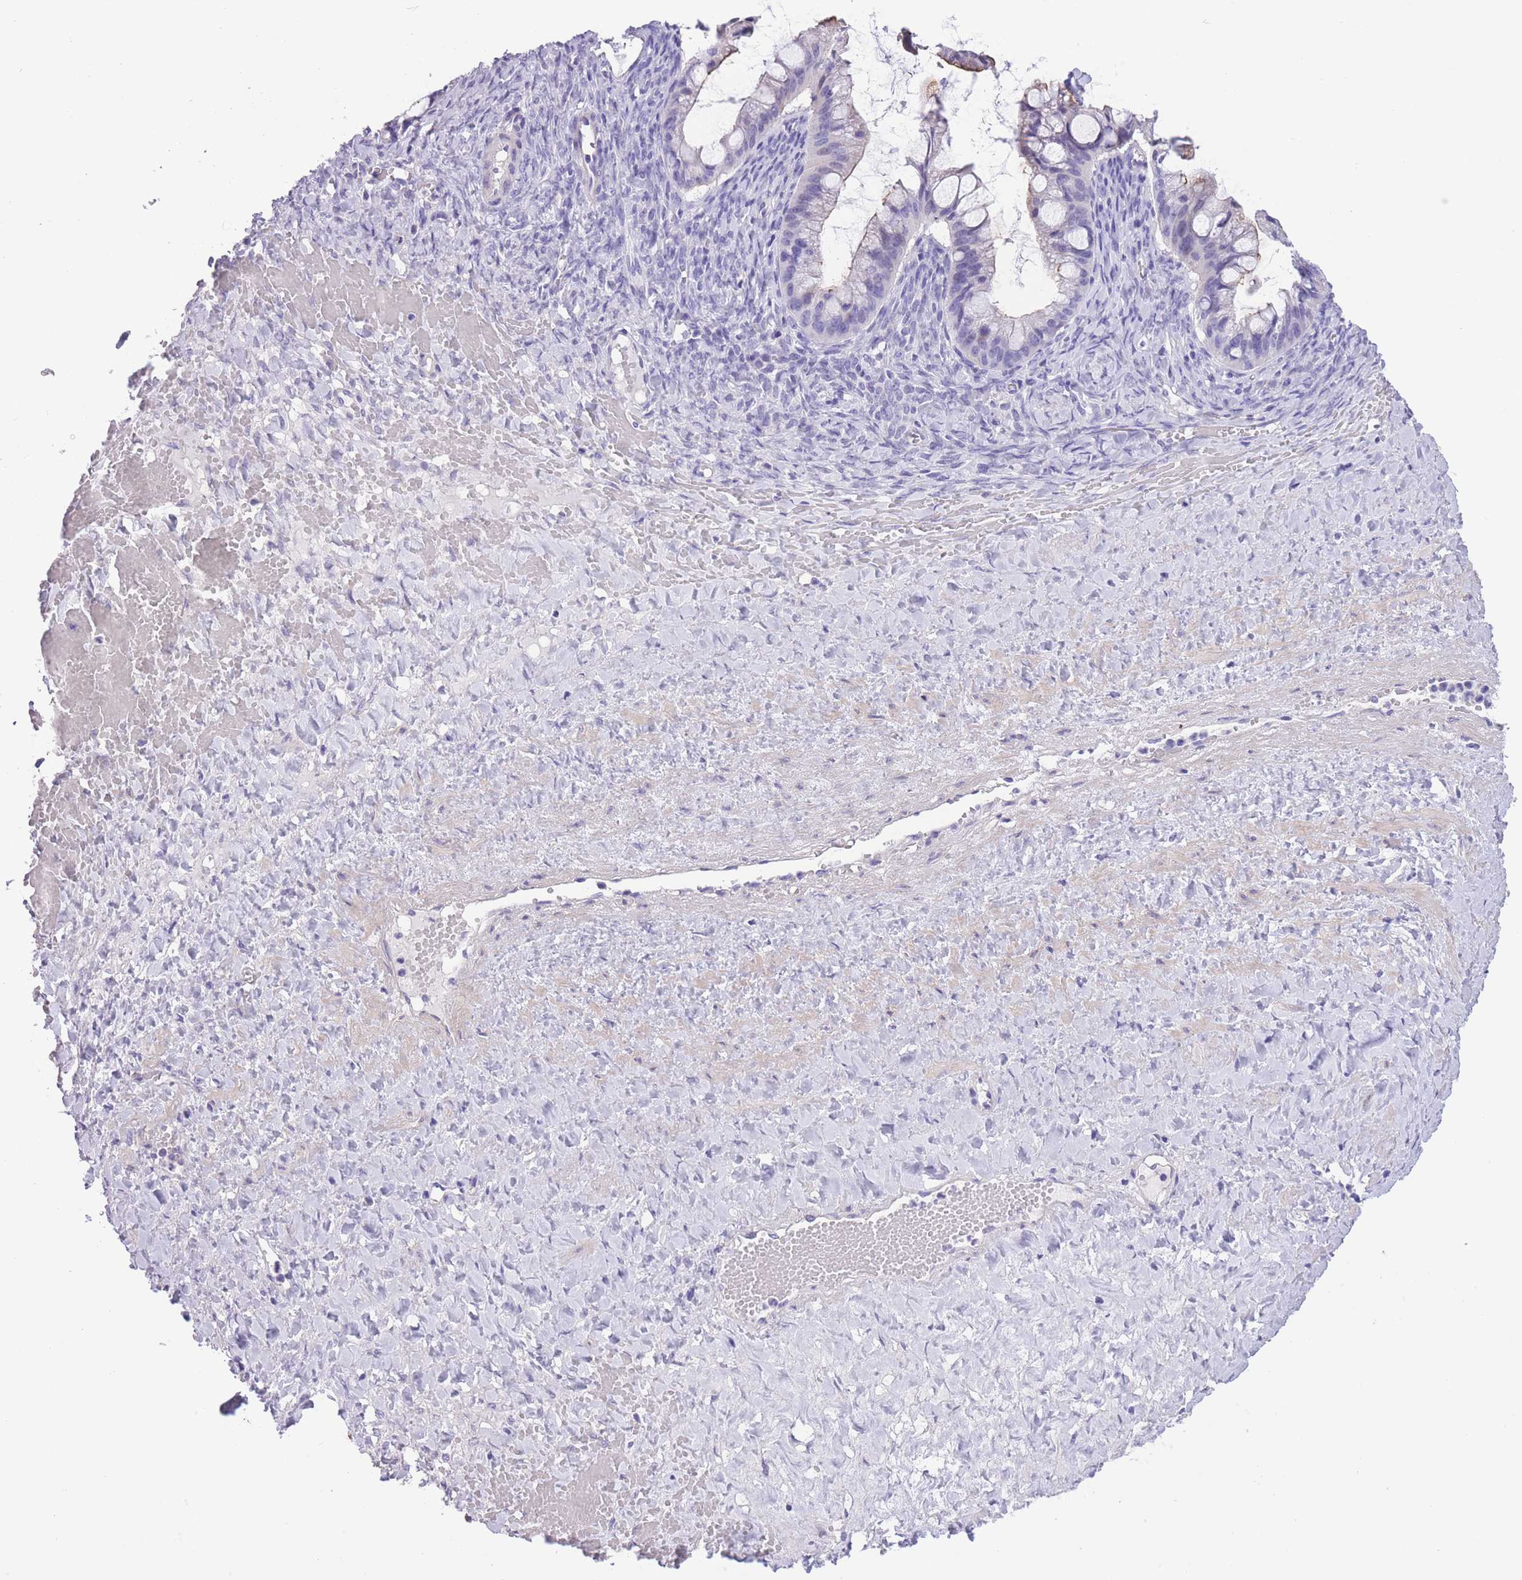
{"staining": {"intensity": "strong", "quantity": "<25%", "location": "cytoplasmic/membranous"}, "tissue": "ovarian cancer", "cell_type": "Tumor cells", "image_type": "cancer", "snomed": [{"axis": "morphology", "description": "Cystadenocarcinoma, mucinous, NOS"}, {"axis": "topography", "description": "Ovary"}], "caption": "Protein analysis of ovarian cancer tissue demonstrates strong cytoplasmic/membranous positivity in about <25% of tumor cells. (DAB (3,3'-diaminobenzidine) IHC with brightfield microscopy, high magnification).", "gene": "RAI2", "patient": {"sex": "female", "age": 73}}